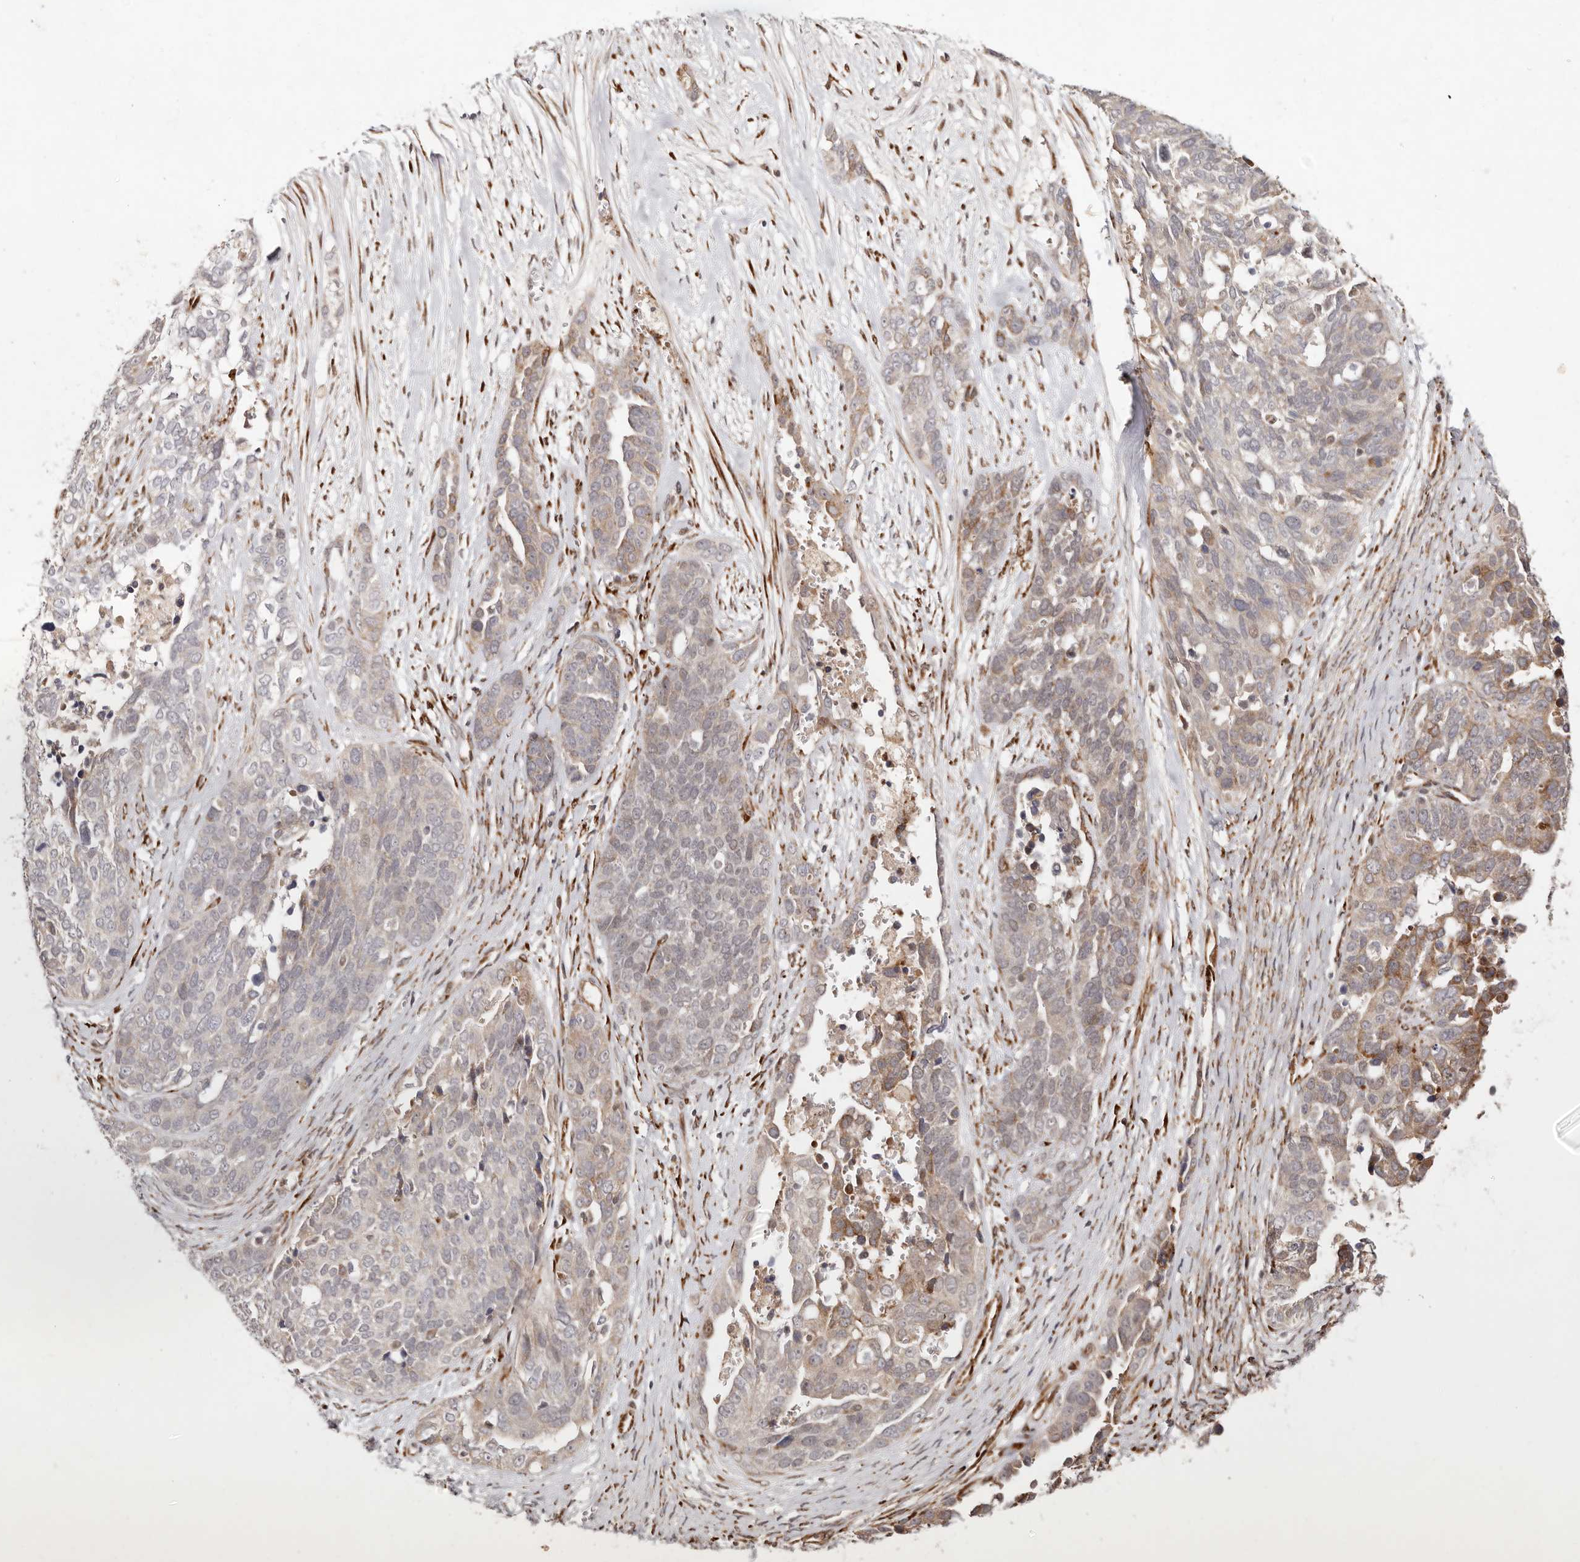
{"staining": {"intensity": "weak", "quantity": "25%-75%", "location": "cytoplasmic/membranous"}, "tissue": "ovarian cancer", "cell_type": "Tumor cells", "image_type": "cancer", "snomed": [{"axis": "morphology", "description": "Cystadenocarcinoma, serous, NOS"}, {"axis": "topography", "description": "Ovary"}], "caption": "DAB (3,3'-diaminobenzidine) immunohistochemical staining of human serous cystadenocarcinoma (ovarian) displays weak cytoplasmic/membranous protein positivity in about 25%-75% of tumor cells. (DAB (3,3'-diaminobenzidine) IHC, brown staining for protein, blue staining for nuclei).", "gene": "BCL2L15", "patient": {"sex": "female", "age": 44}}